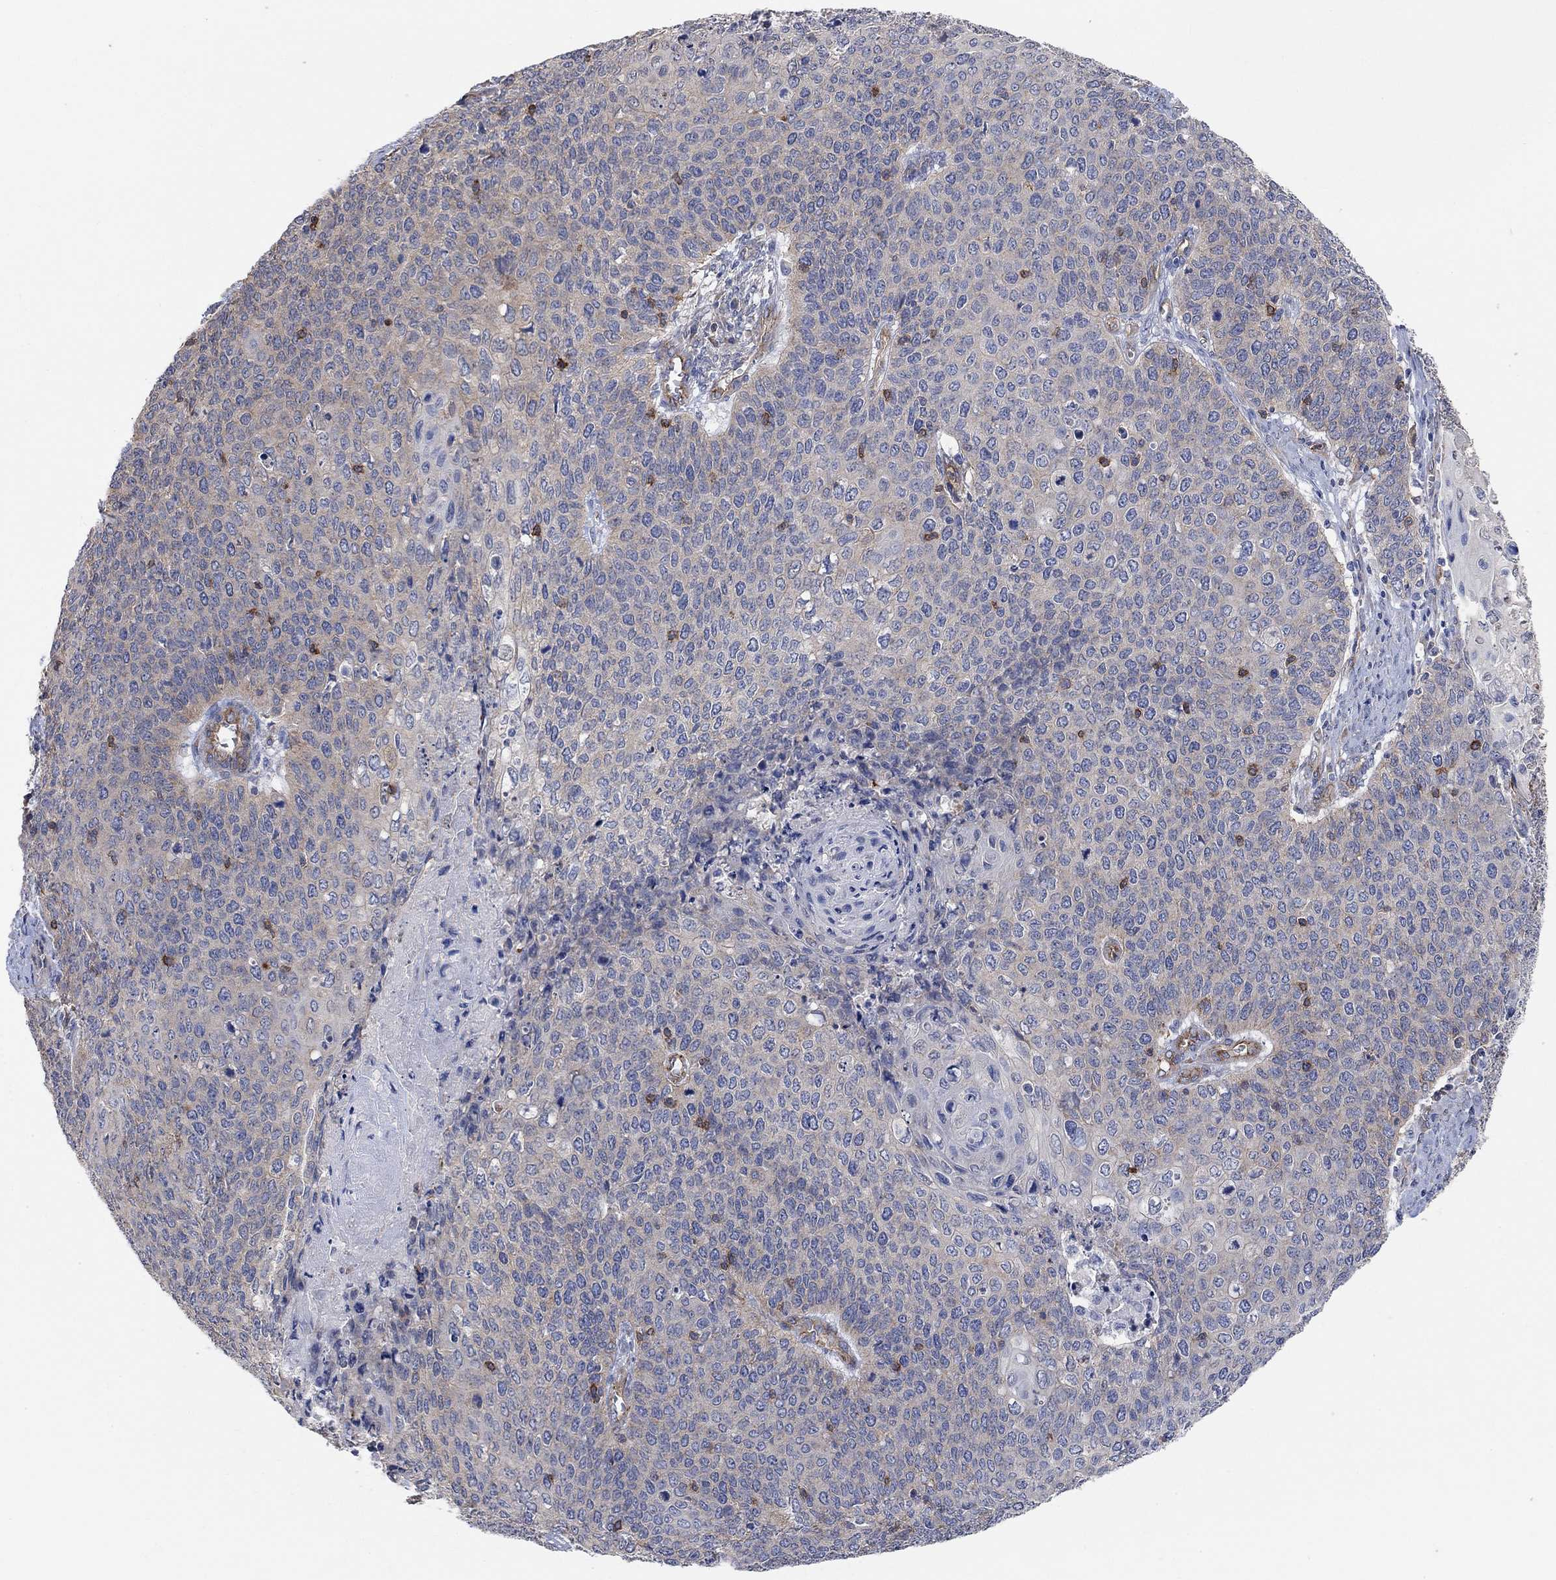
{"staining": {"intensity": "weak", "quantity": "25%-75%", "location": "cytoplasmic/membranous"}, "tissue": "cervical cancer", "cell_type": "Tumor cells", "image_type": "cancer", "snomed": [{"axis": "morphology", "description": "Squamous cell carcinoma, NOS"}, {"axis": "topography", "description": "Cervix"}], "caption": "Immunohistochemical staining of human cervical cancer (squamous cell carcinoma) demonstrates low levels of weak cytoplasmic/membranous protein positivity in approximately 25%-75% of tumor cells.", "gene": "SYT16", "patient": {"sex": "female", "age": 39}}